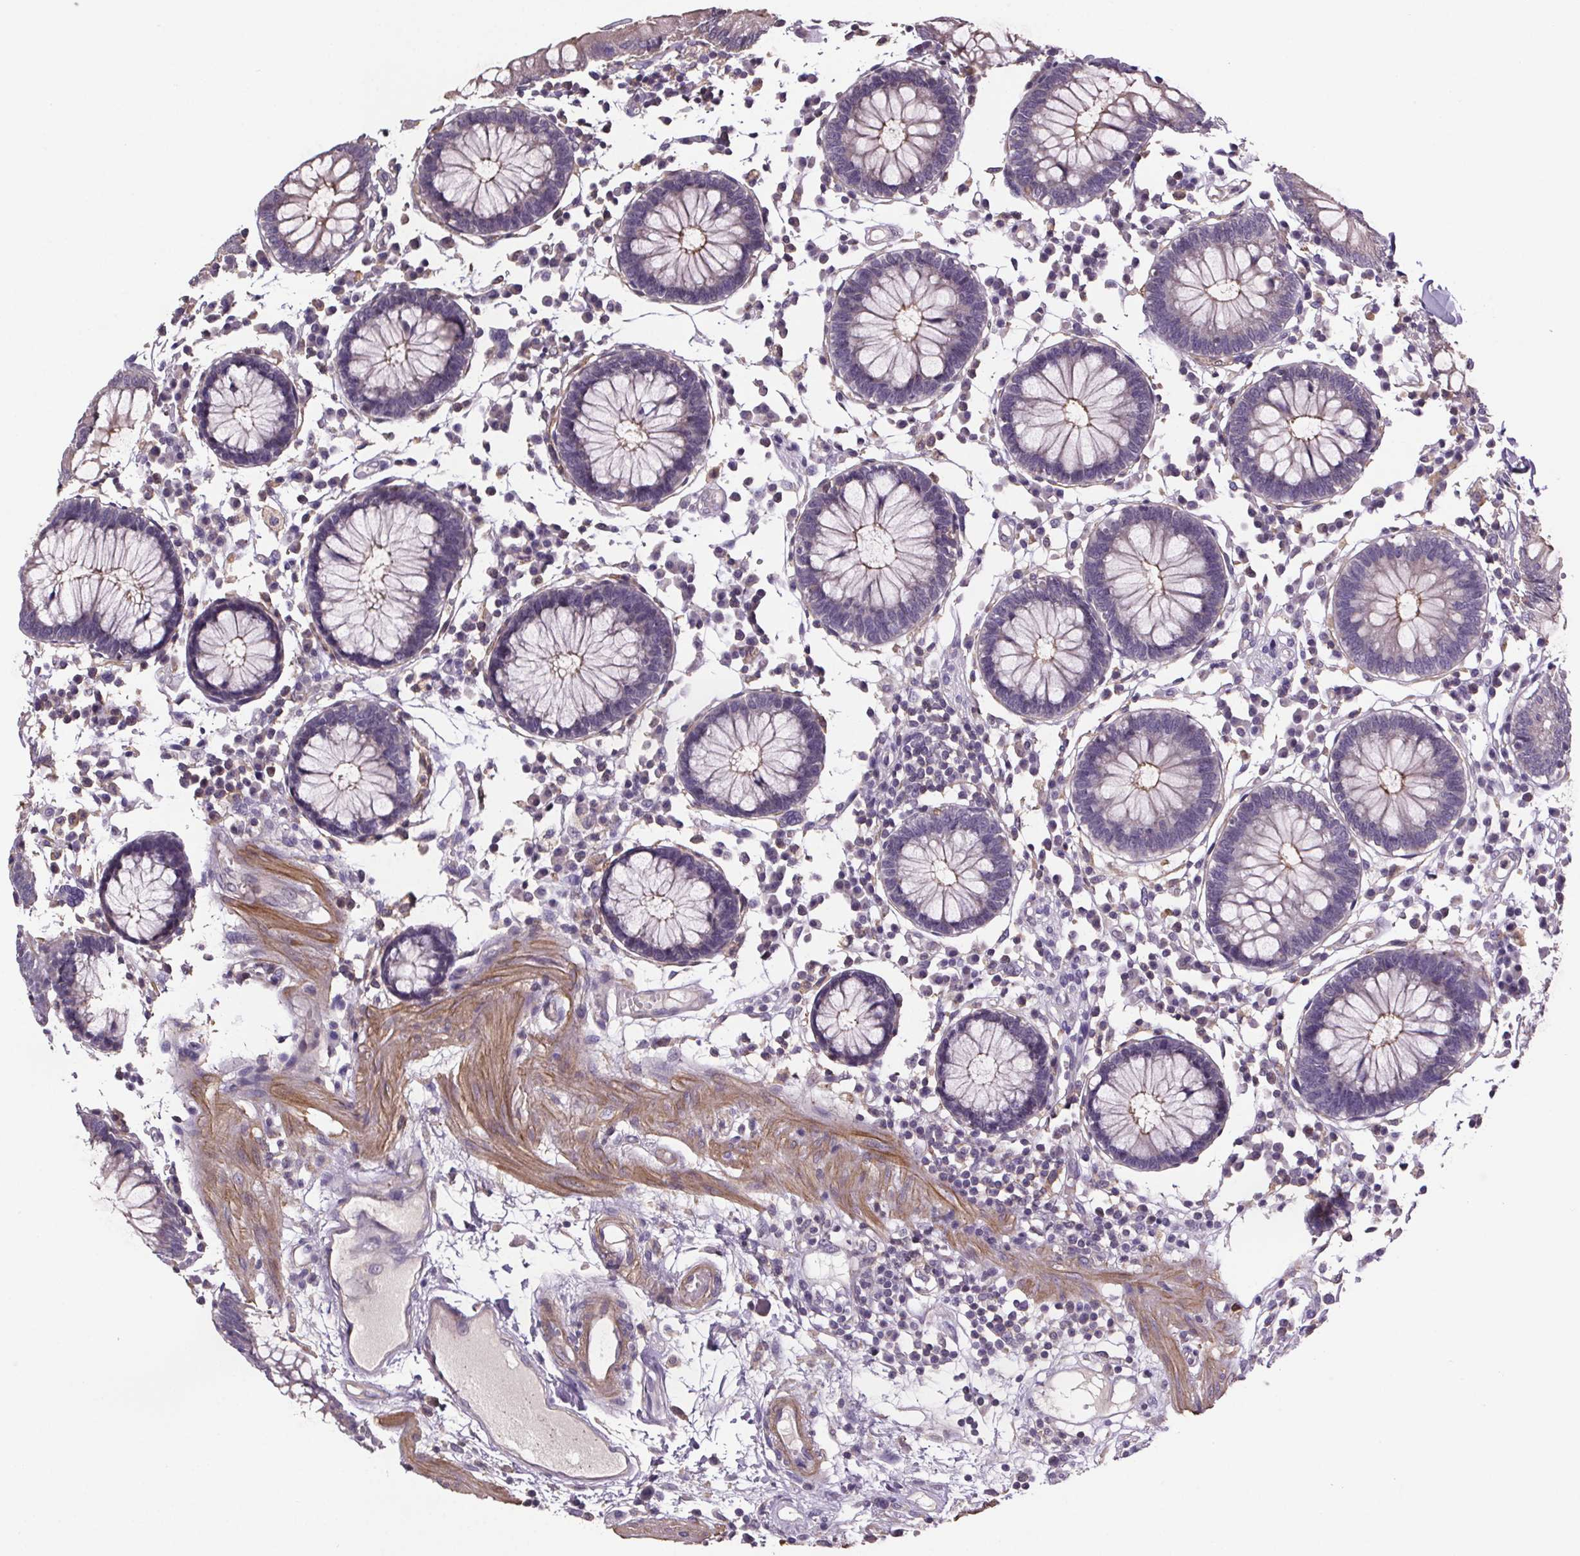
{"staining": {"intensity": "negative", "quantity": "none", "location": "none"}, "tissue": "colon", "cell_type": "Endothelial cells", "image_type": "normal", "snomed": [{"axis": "morphology", "description": "Normal tissue, NOS"}, {"axis": "morphology", "description": "Adenocarcinoma, NOS"}, {"axis": "topography", "description": "Colon"}], "caption": "Colon stained for a protein using IHC exhibits no expression endothelial cells.", "gene": "CLN3", "patient": {"sex": "male", "age": 83}}